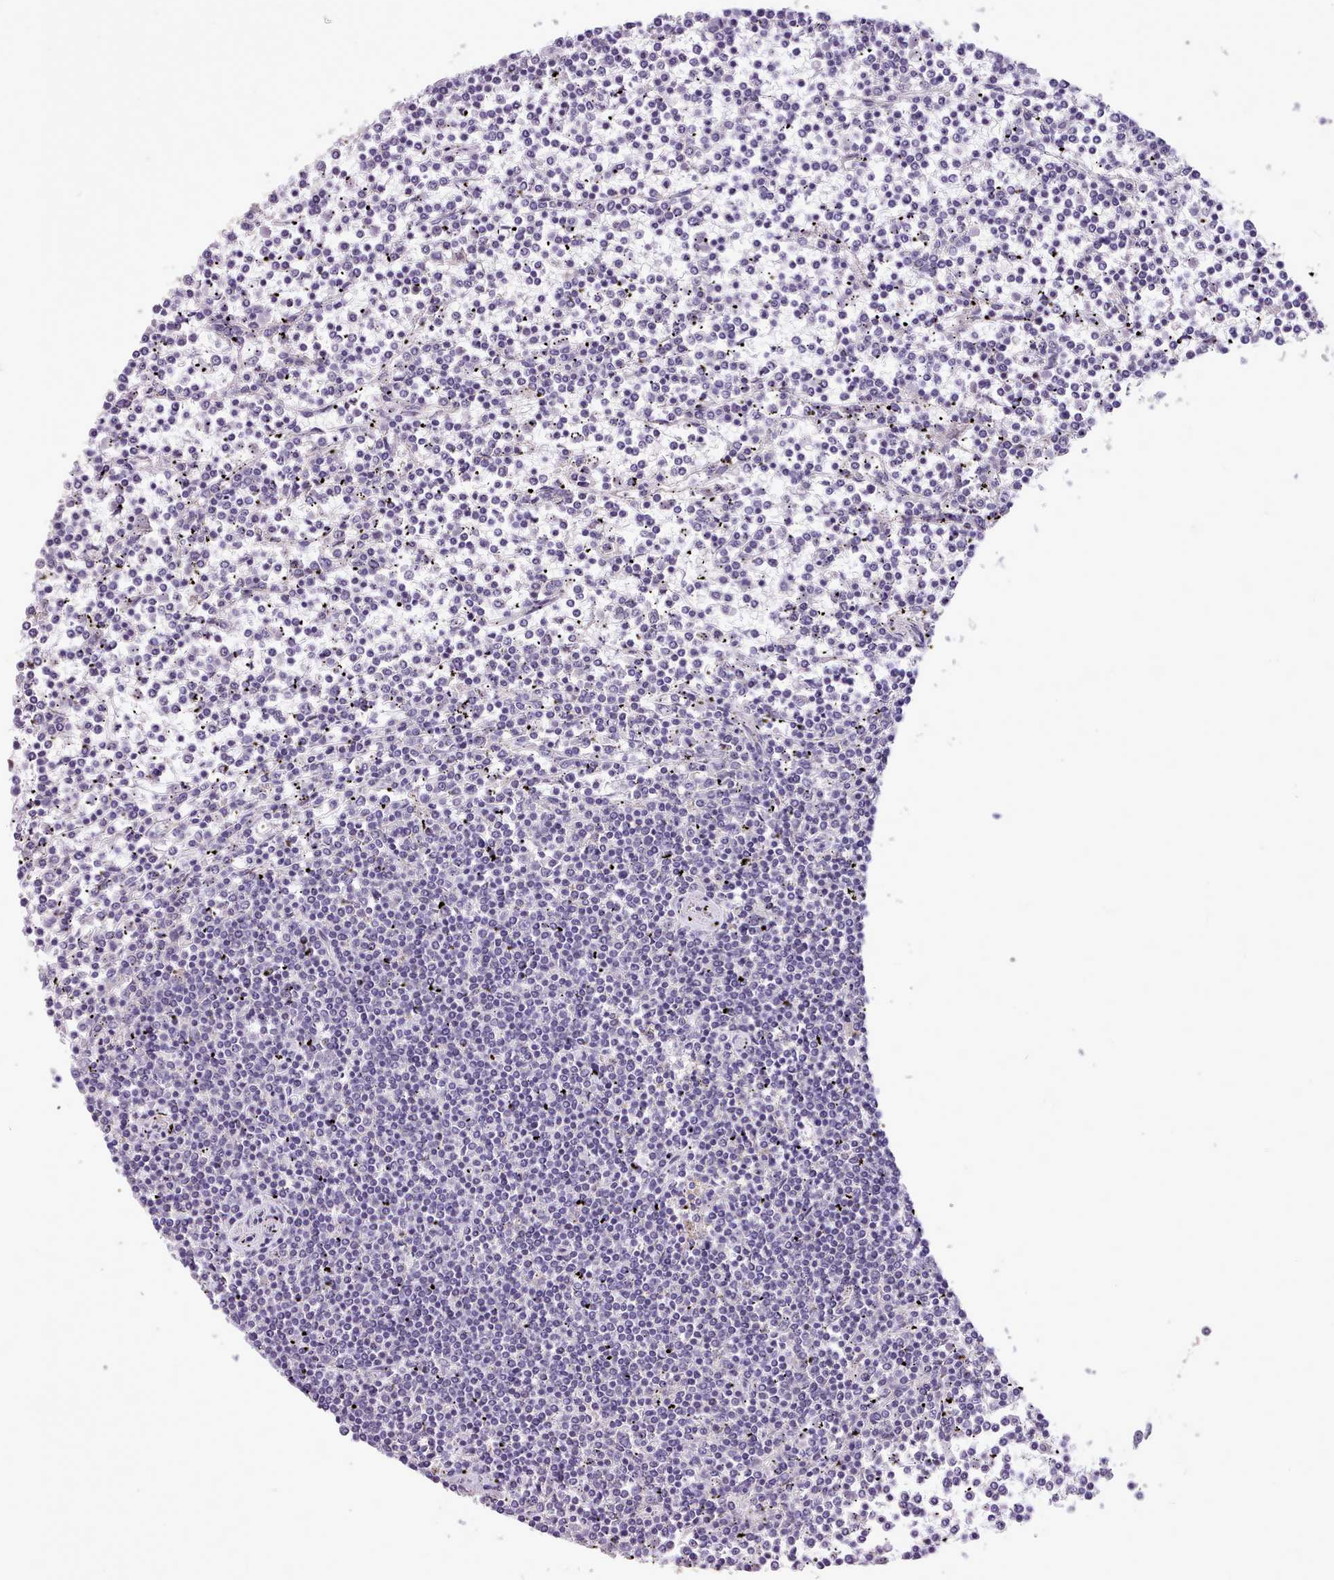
{"staining": {"intensity": "negative", "quantity": "none", "location": "none"}, "tissue": "lymphoma", "cell_type": "Tumor cells", "image_type": "cancer", "snomed": [{"axis": "morphology", "description": "Malignant lymphoma, non-Hodgkin's type, Low grade"}, {"axis": "topography", "description": "Spleen"}], "caption": "High magnification brightfield microscopy of low-grade malignant lymphoma, non-Hodgkin's type stained with DAB (3,3'-diaminobenzidine) (brown) and counterstained with hematoxylin (blue): tumor cells show no significant positivity. Brightfield microscopy of IHC stained with DAB (brown) and hematoxylin (blue), captured at high magnification.", "gene": "ZNF607", "patient": {"sex": "female", "age": 19}}